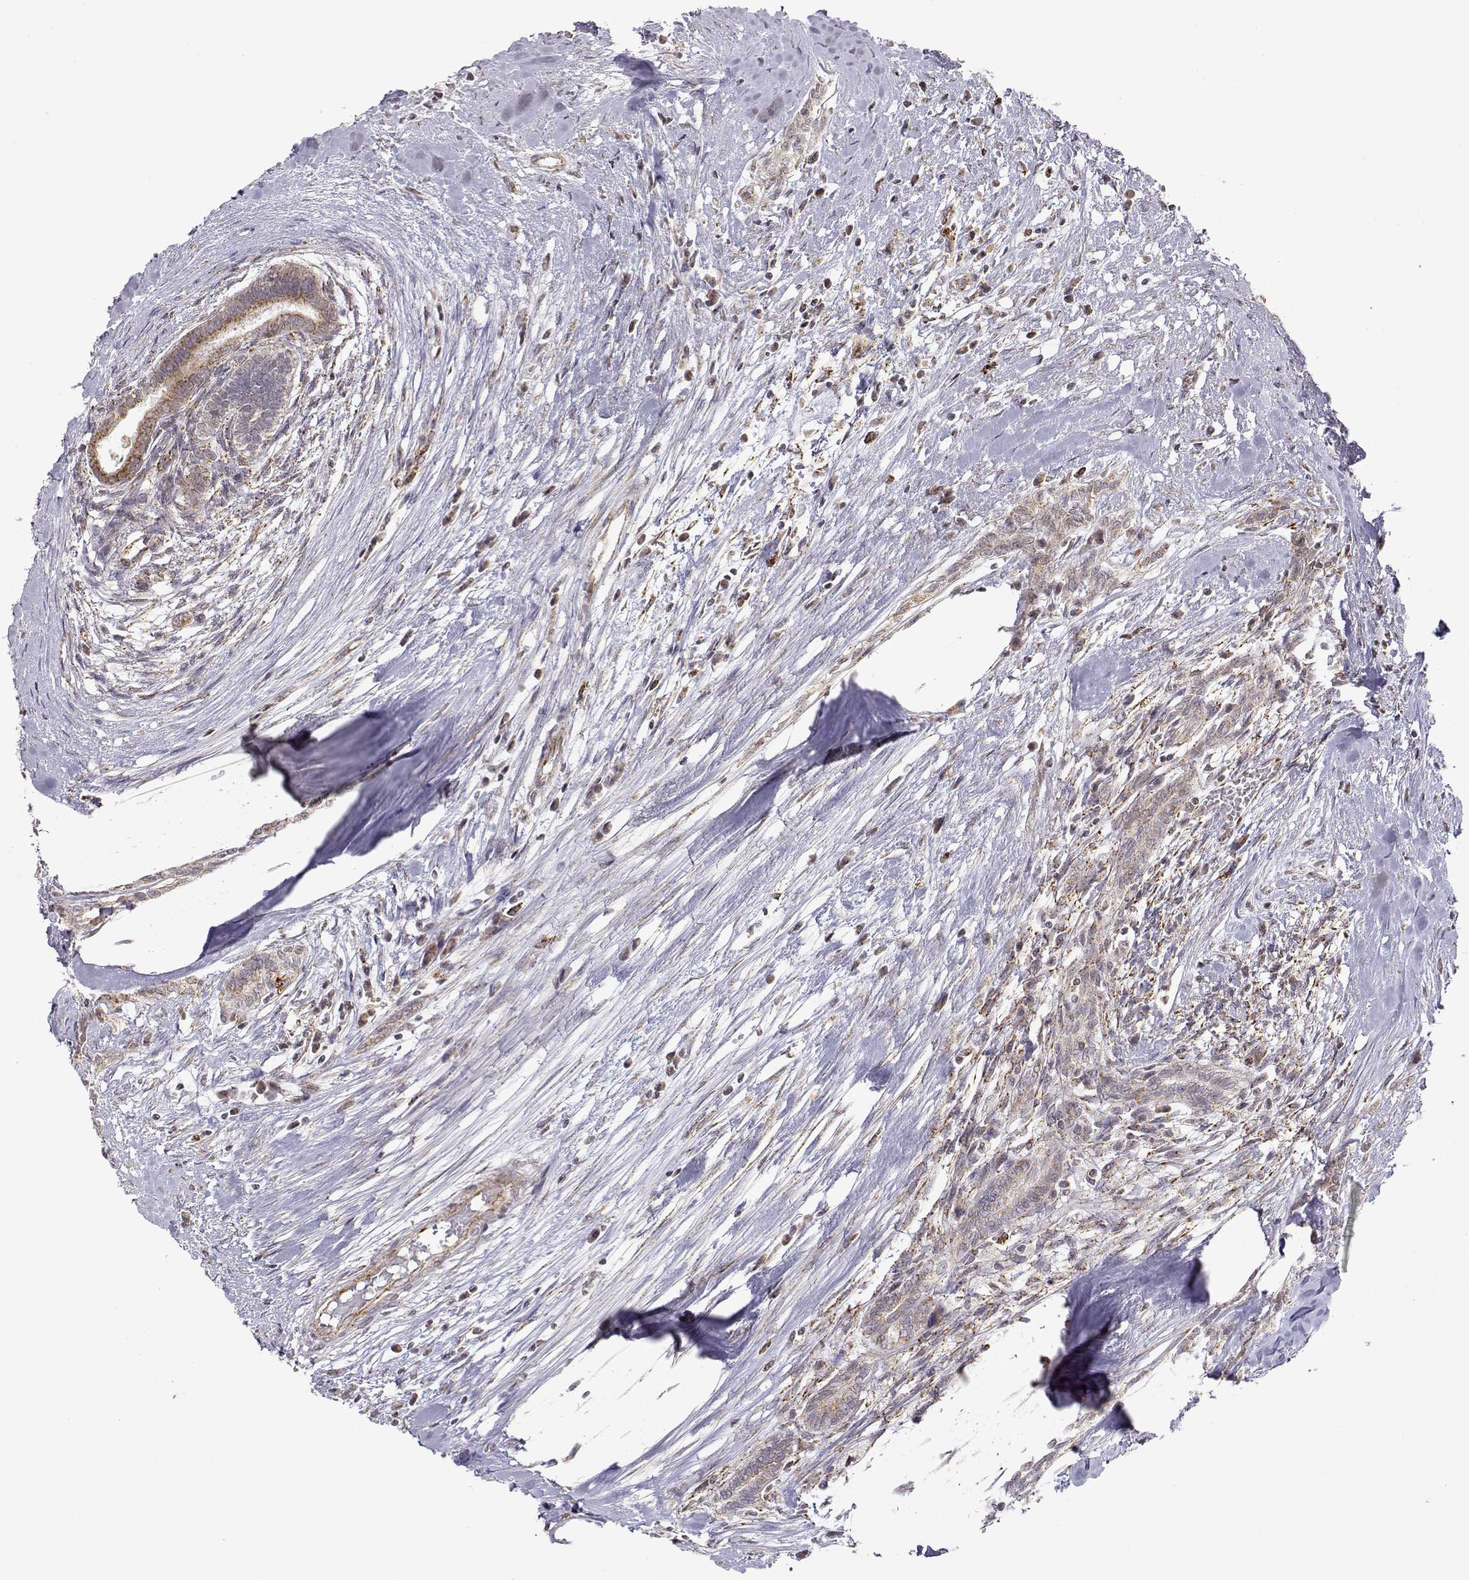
{"staining": {"intensity": "weak", "quantity": "25%-75%", "location": "cytoplasmic/membranous"}, "tissue": "testis cancer", "cell_type": "Tumor cells", "image_type": "cancer", "snomed": [{"axis": "morphology", "description": "Carcinoma, Embryonal, NOS"}, {"axis": "topography", "description": "Testis"}], "caption": "Brown immunohistochemical staining in human testis cancer (embryonal carcinoma) demonstrates weak cytoplasmic/membranous expression in about 25%-75% of tumor cells. The protein is stained brown, and the nuclei are stained in blue (DAB IHC with brightfield microscopy, high magnification).", "gene": "EXOG", "patient": {"sex": "male", "age": 37}}